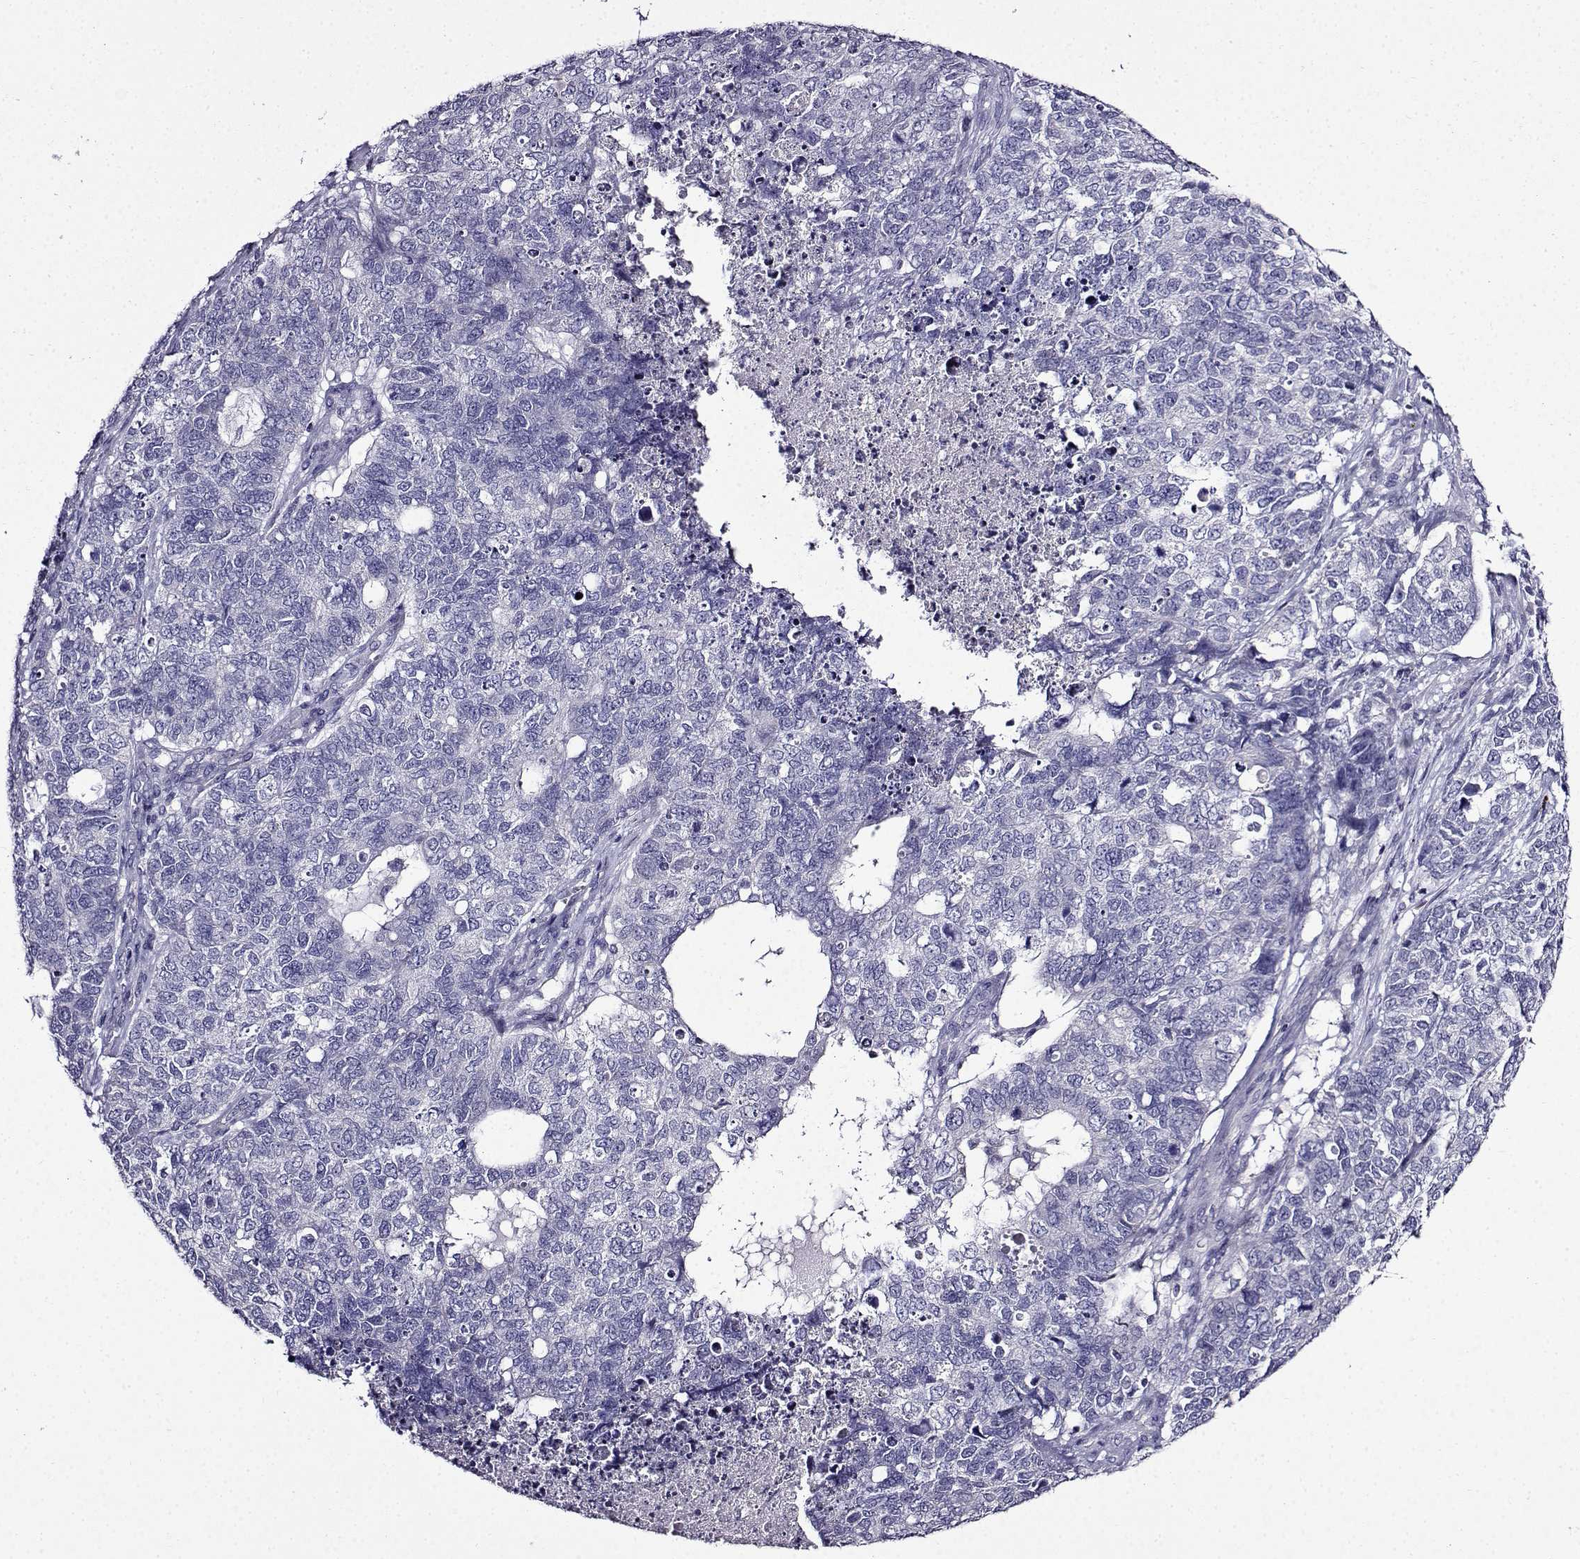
{"staining": {"intensity": "negative", "quantity": "none", "location": "none"}, "tissue": "cervical cancer", "cell_type": "Tumor cells", "image_type": "cancer", "snomed": [{"axis": "morphology", "description": "Squamous cell carcinoma, NOS"}, {"axis": "topography", "description": "Cervix"}], "caption": "Immunohistochemistry (IHC) of human cervical squamous cell carcinoma reveals no expression in tumor cells.", "gene": "TMEM266", "patient": {"sex": "female", "age": 63}}